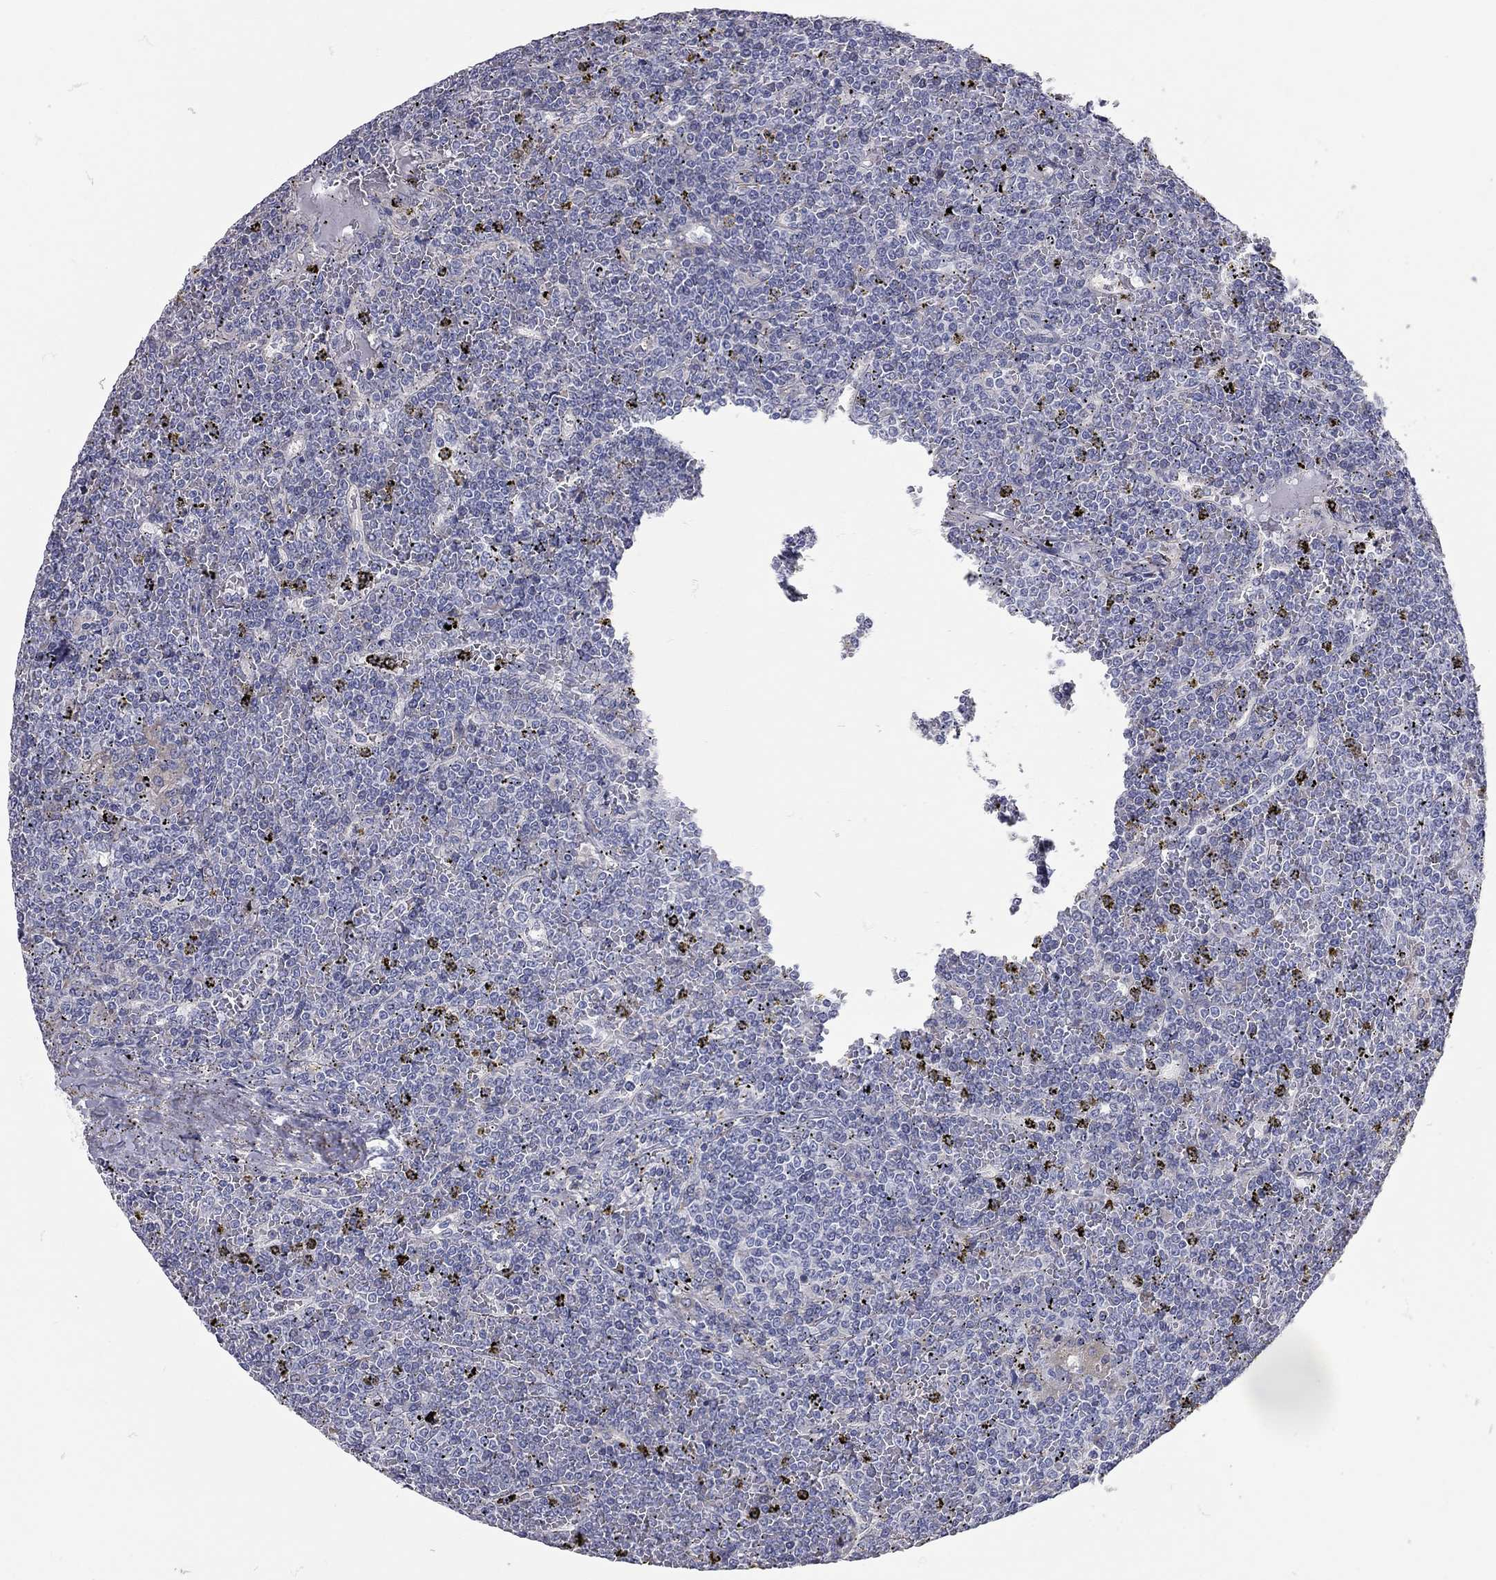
{"staining": {"intensity": "negative", "quantity": "none", "location": "none"}, "tissue": "lymphoma", "cell_type": "Tumor cells", "image_type": "cancer", "snomed": [{"axis": "morphology", "description": "Malignant lymphoma, non-Hodgkin's type, Low grade"}, {"axis": "topography", "description": "Spleen"}], "caption": "High magnification brightfield microscopy of malignant lymphoma, non-Hodgkin's type (low-grade) stained with DAB (3,3'-diaminobenzidine) (brown) and counterstained with hematoxylin (blue): tumor cells show no significant expression. Brightfield microscopy of immunohistochemistry (IHC) stained with DAB (brown) and hematoxylin (blue), captured at high magnification.", "gene": "XAGE2", "patient": {"sex": "female", "age": 19}}